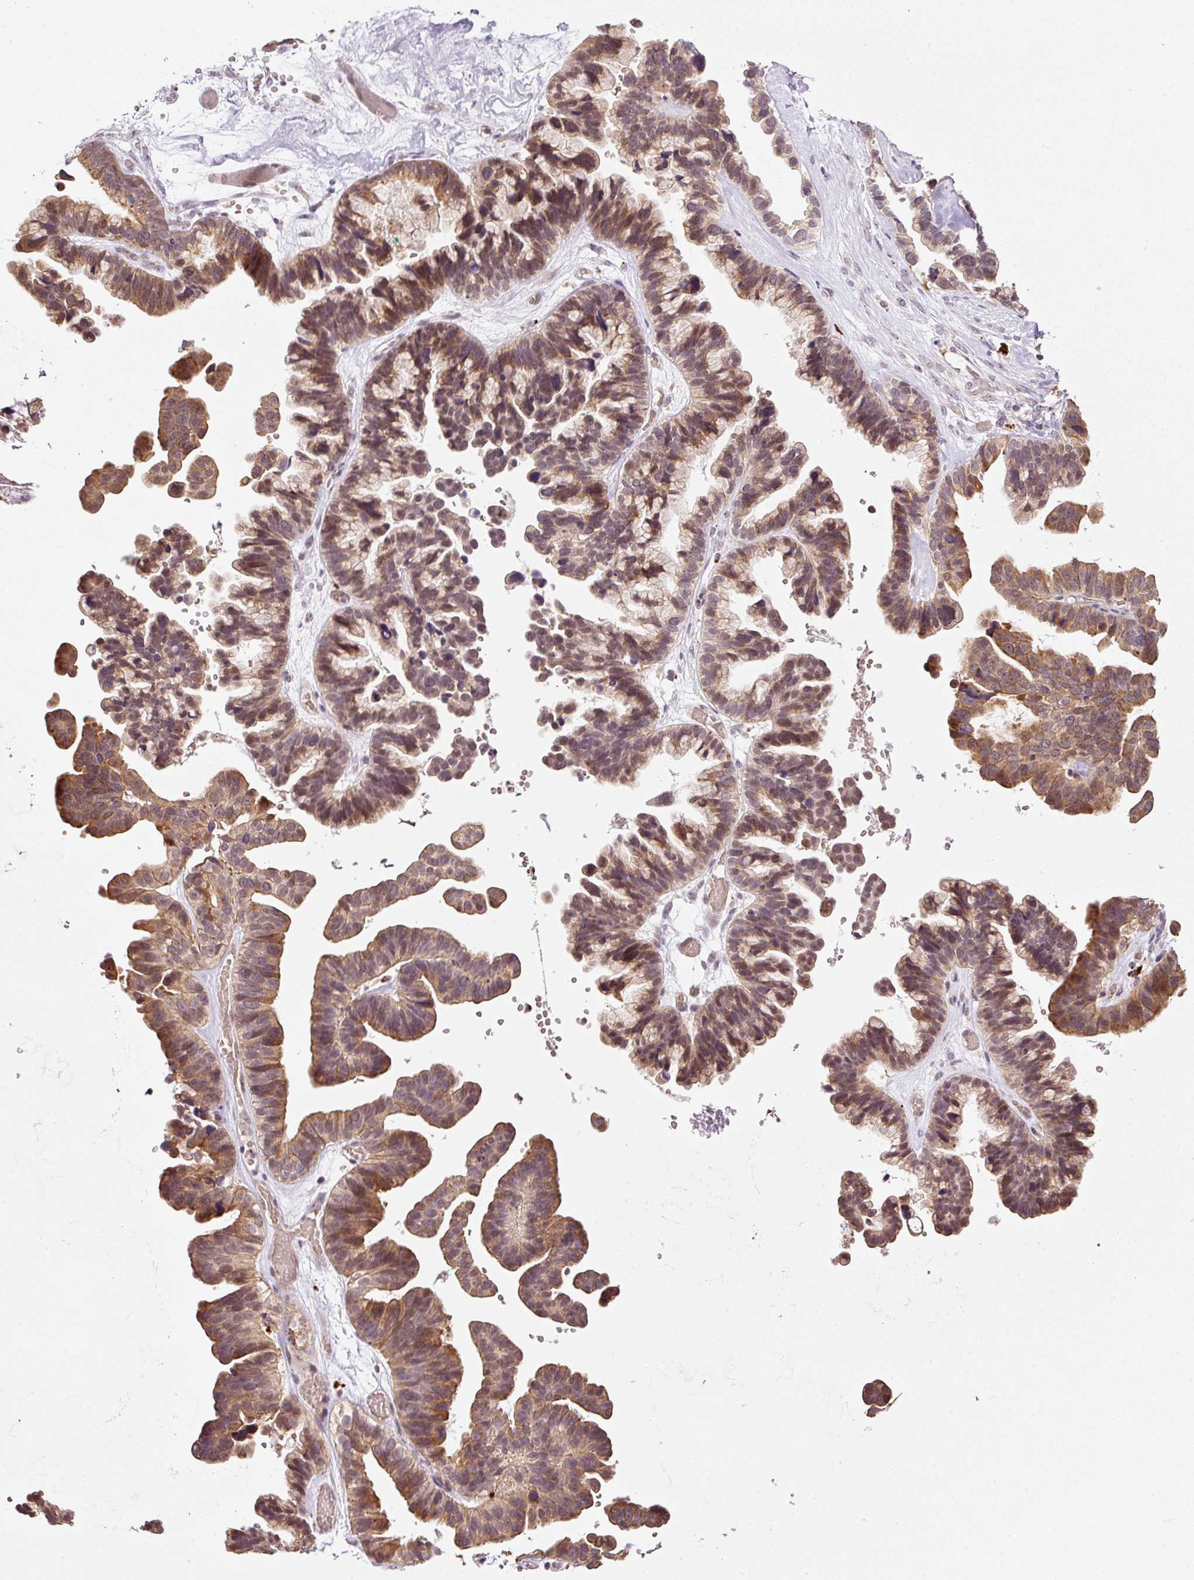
{"staining": {"intensity": "moderate", "quantity": ">75%", "location": "cytoplasmic/membranous"}, "tissue": "ovarian cancer", "cell_type": "Tumor cells", "image_type": "cancer", "snomed": [{"axis": "morphology", "description": "Cystadenocarcinoma, serous, NOS"}, {"axis": "topography", "description": "Ovary"}], "caption": "Ovarian cancer (serous cystadenocarcinoma) stained with a brown dye displays moderate cytoplasmic/membranous positive expression in about >75% of tumor cells.", "gene": "ZNF639", "patient": {"sex": "female", "age": 56}}